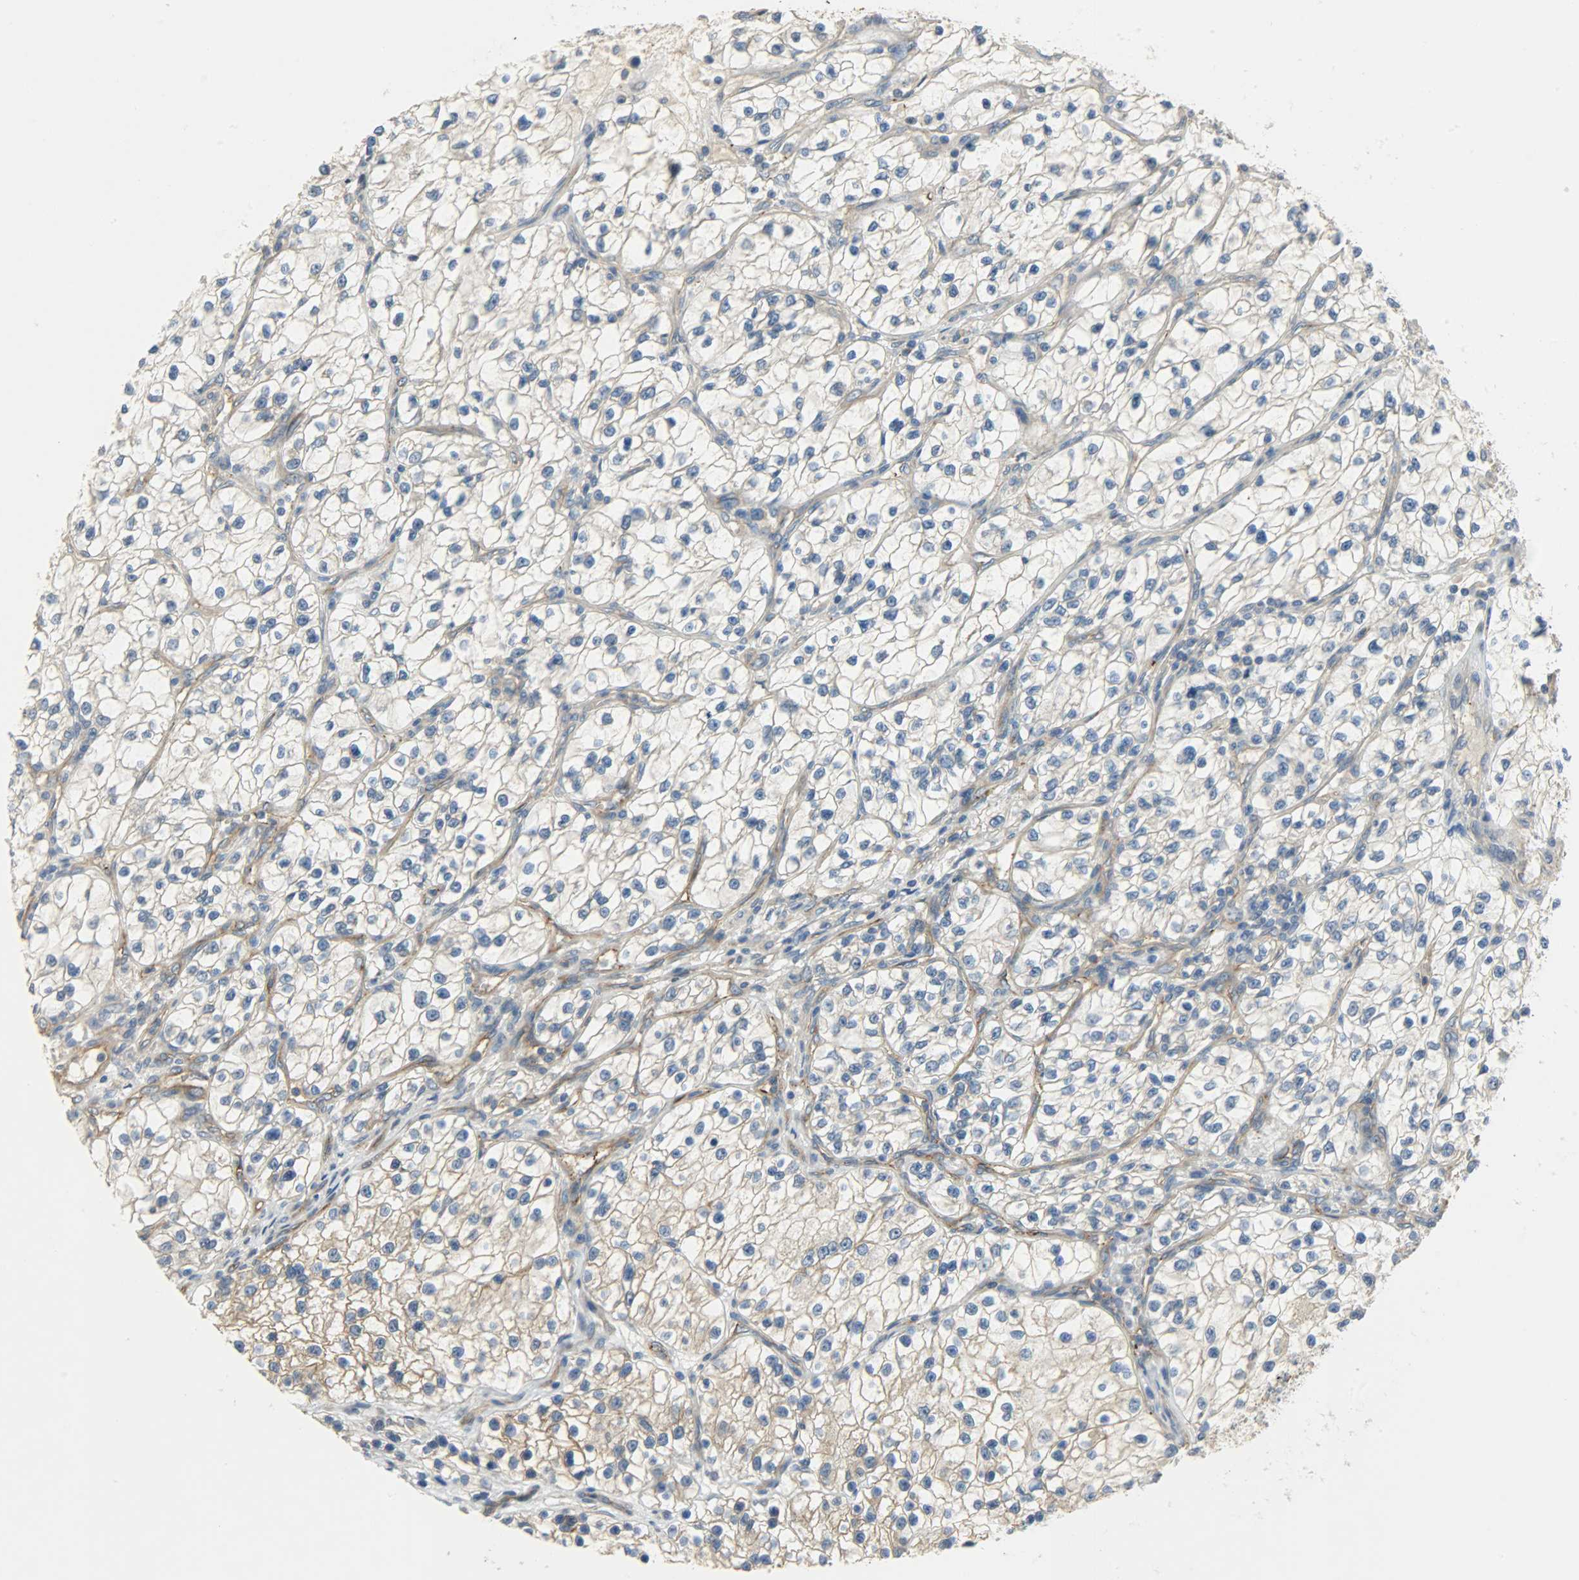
{"staining": {"intensity": "weak", "quantity": "<25%", "location": "cytoplasmic/membranous"}, "tissue": "renal cancer", "cell_type": "Tumor cells", "image_type": "cancer", "snomed": [{"axis": "morphology", "description": "Adenocarcinoma, NOS"}, {"axis": "topography", "description": "Kidney"}], "caption": "High magnification brightfield microscopy of adenocarcinoma (renal) stained with DAB (3,3'-diaminobenzidine) (brown) and counterstained with hematoxylin (blue): tumor cells show no significant expression. (DAB IHC with hematoxylin counter stain).", "gene": "KIAA1217", "patient": {"sex": "female", "age": 57}}